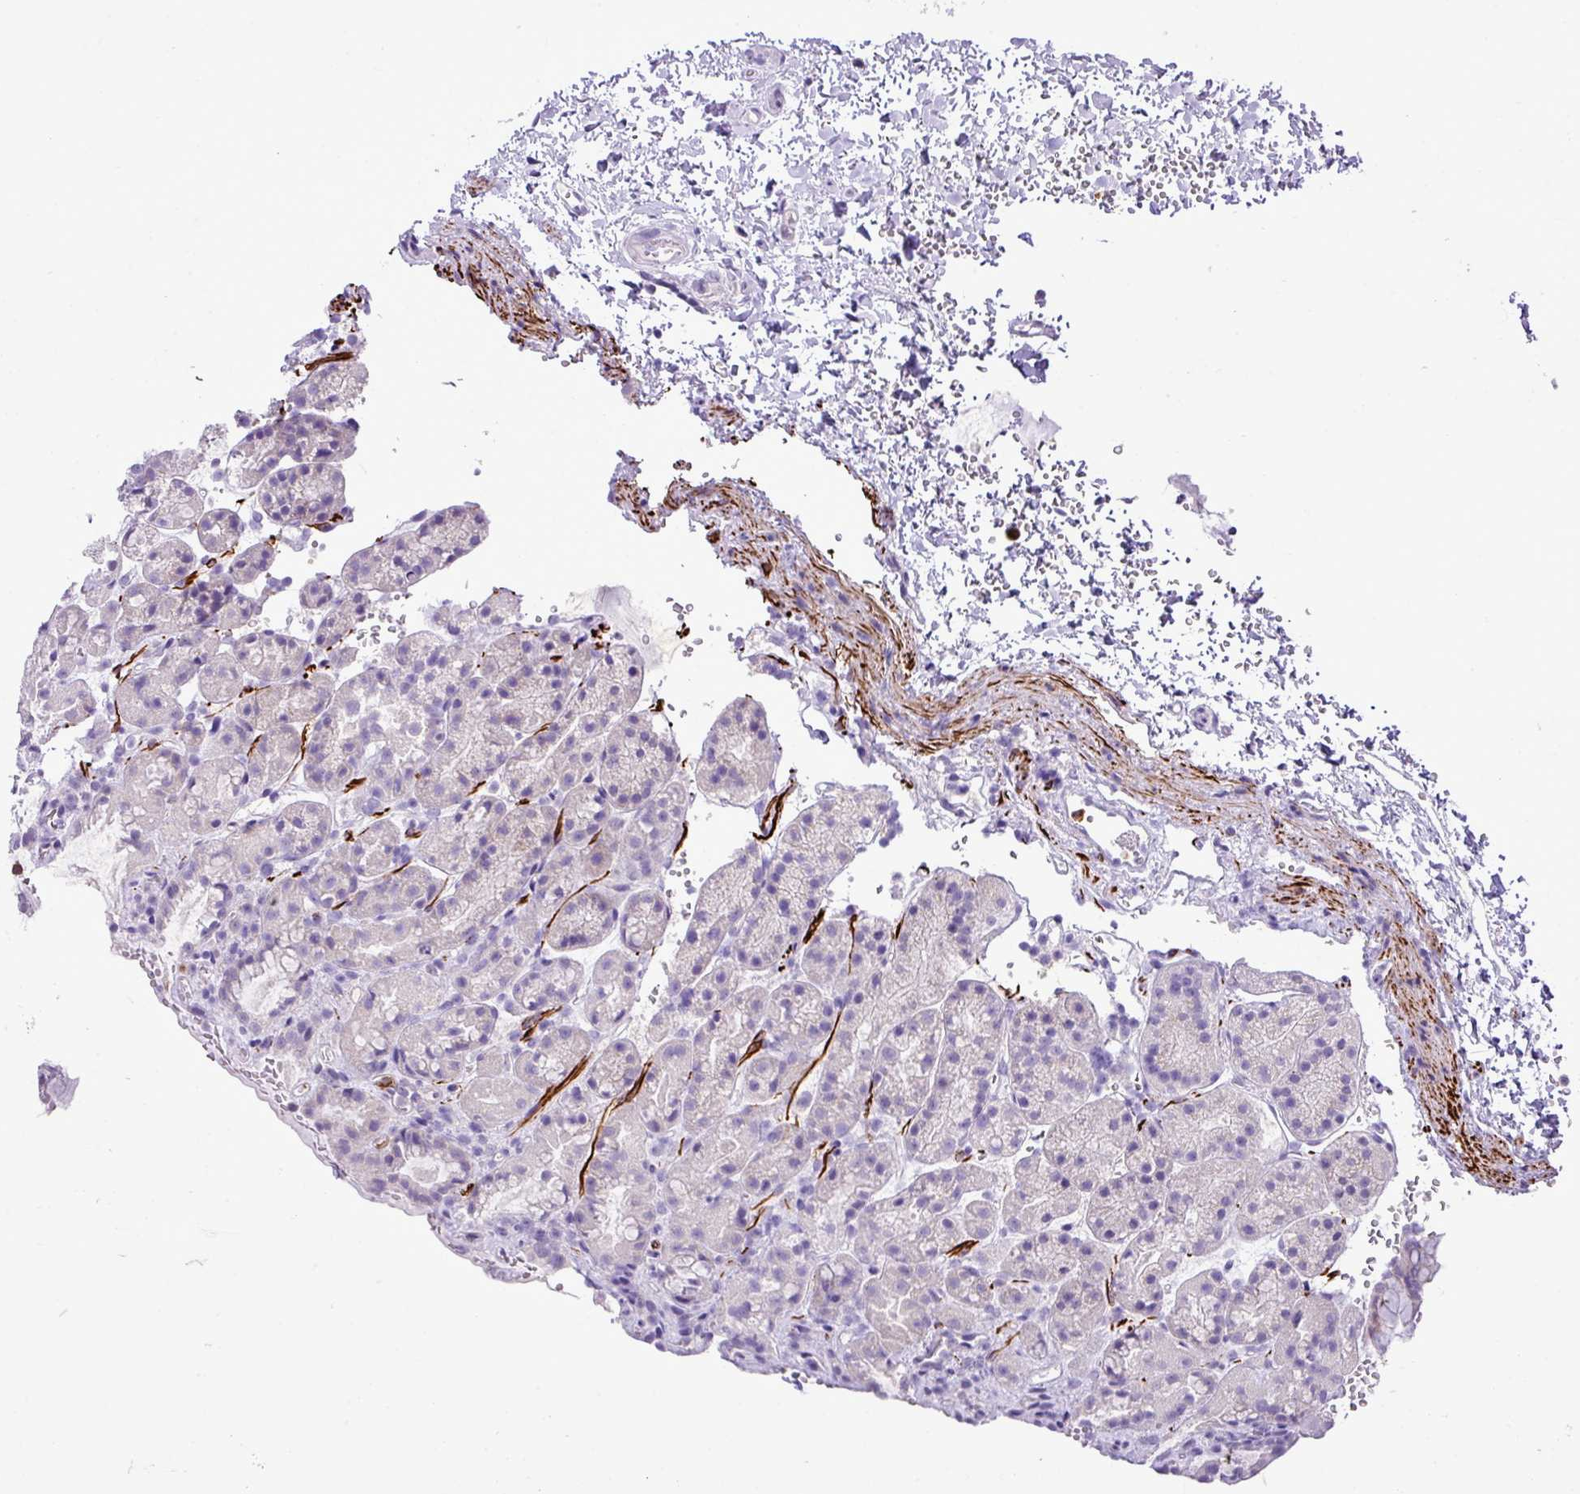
{"staining": {"intensity": "negative", "quantity": "none", "location": "none"}, "tissue": "stomach", "cell_type": "Glandular cells", "image_type": "normal", "snomed": [{"axis": "morphology", "description": "Normal tissue, NOS"}, {"axis": "topography", "description": "Stomach, upper"}], "caption": "The photomicrograph demonstrates no staining of glandular cells in normal stomach.", "gene": "ZSCAN5A", "patient": {"sex": "female", "age": 81}}